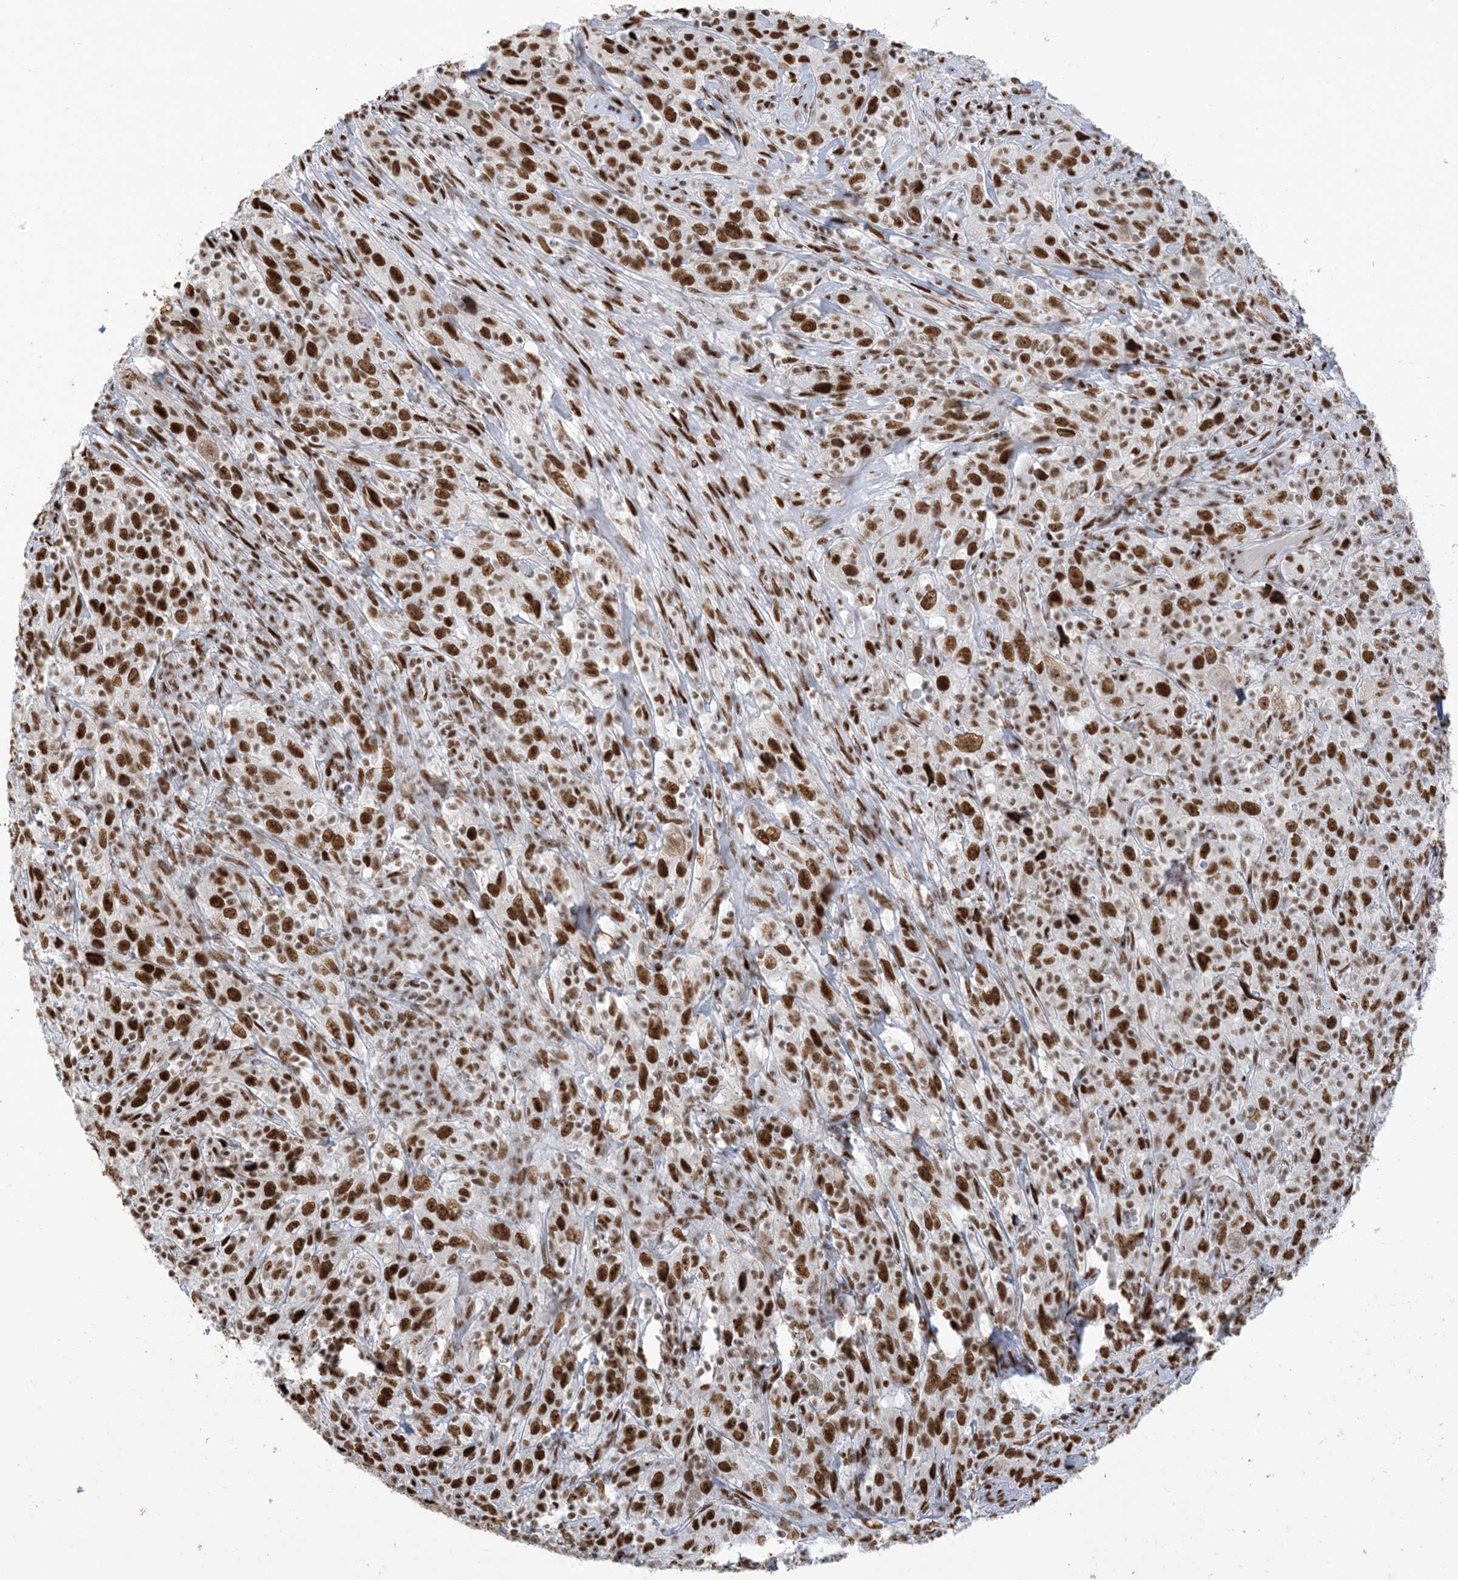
{"staining": {"intensity": "strong", "quantity": ">75%", "location": "nuclear"}, "tissue": "cervical cancer", "cell_type": "Tumor cells", "image_type": "cancer", "snomed": [{"axis": "morphology", "description": "Squamous cell carcinoma, NOS"}, {"axis": "topography", "description": "Cervix"}], "caption": "Brown immunohistochemical staining in cervical squamous cell carcinoma exhibits strong nuclear staining in approximately >75% of tumor cells.", "gene": "STAG1", "patient": {"sex": "female", "age": 46}}